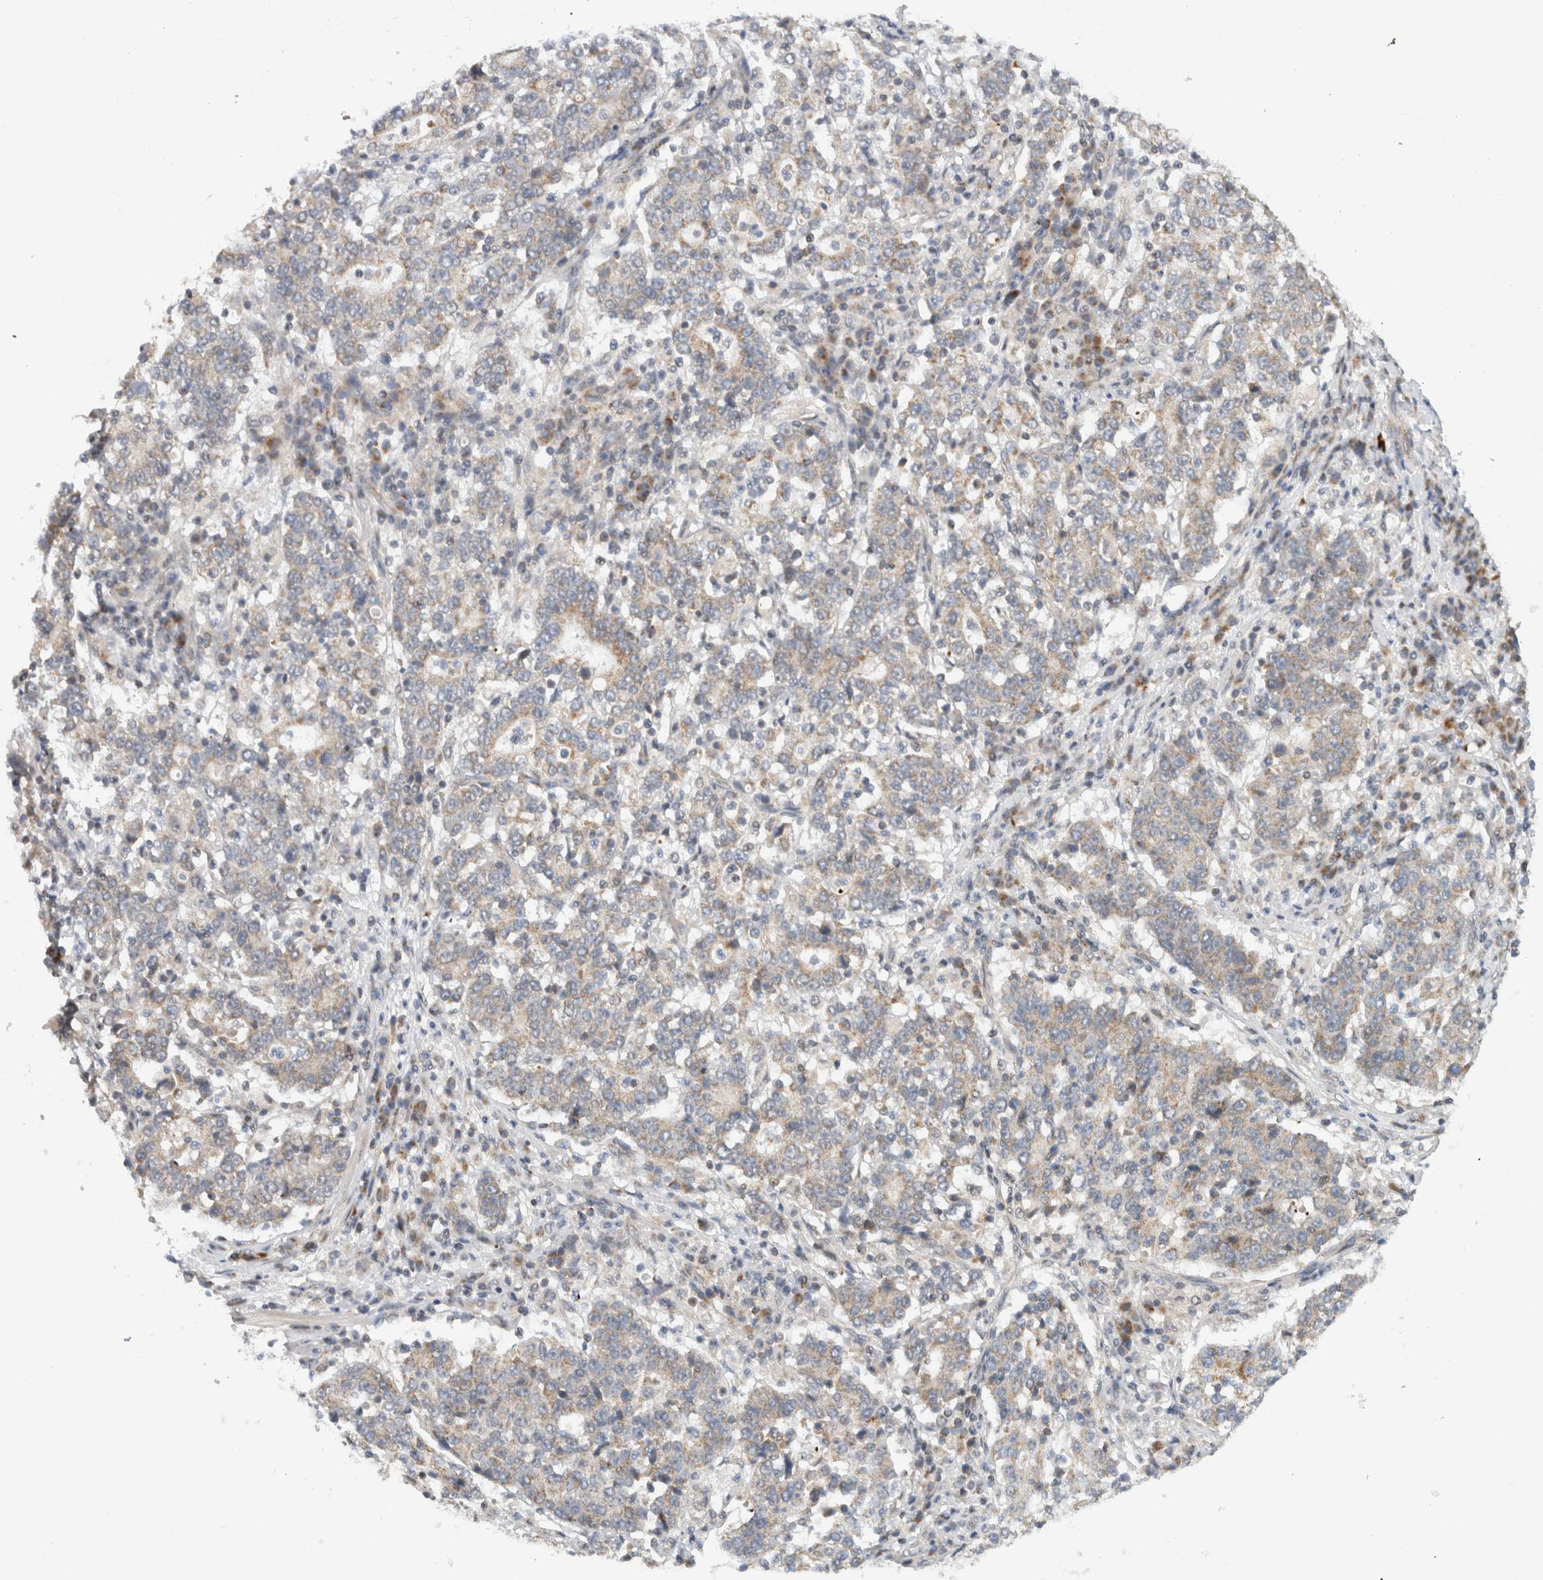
{"staining": {"intensity": "weak", "quantity": "25%-75%", "location": "cytoplasmic/membranous"}, "tissue": "stomach cancer", "cell_type": "Tumor cells", "image_type": "cancer", "snomed": [{"axis": "morphology", "description": "Adenocarcinoma, NOS"}, {"axis": "topography", "description": "Stomach"}], "caption": "Stomach adenocarcinoma tissue shows weak cytoplasmic/membranous staining in approximately 25%-75% of tumor cells The protein of interest is shown in brown color, while the nuclei are stained blue.", "gene": "CMC2", "patient": {"sex": "male", "age": 59}}